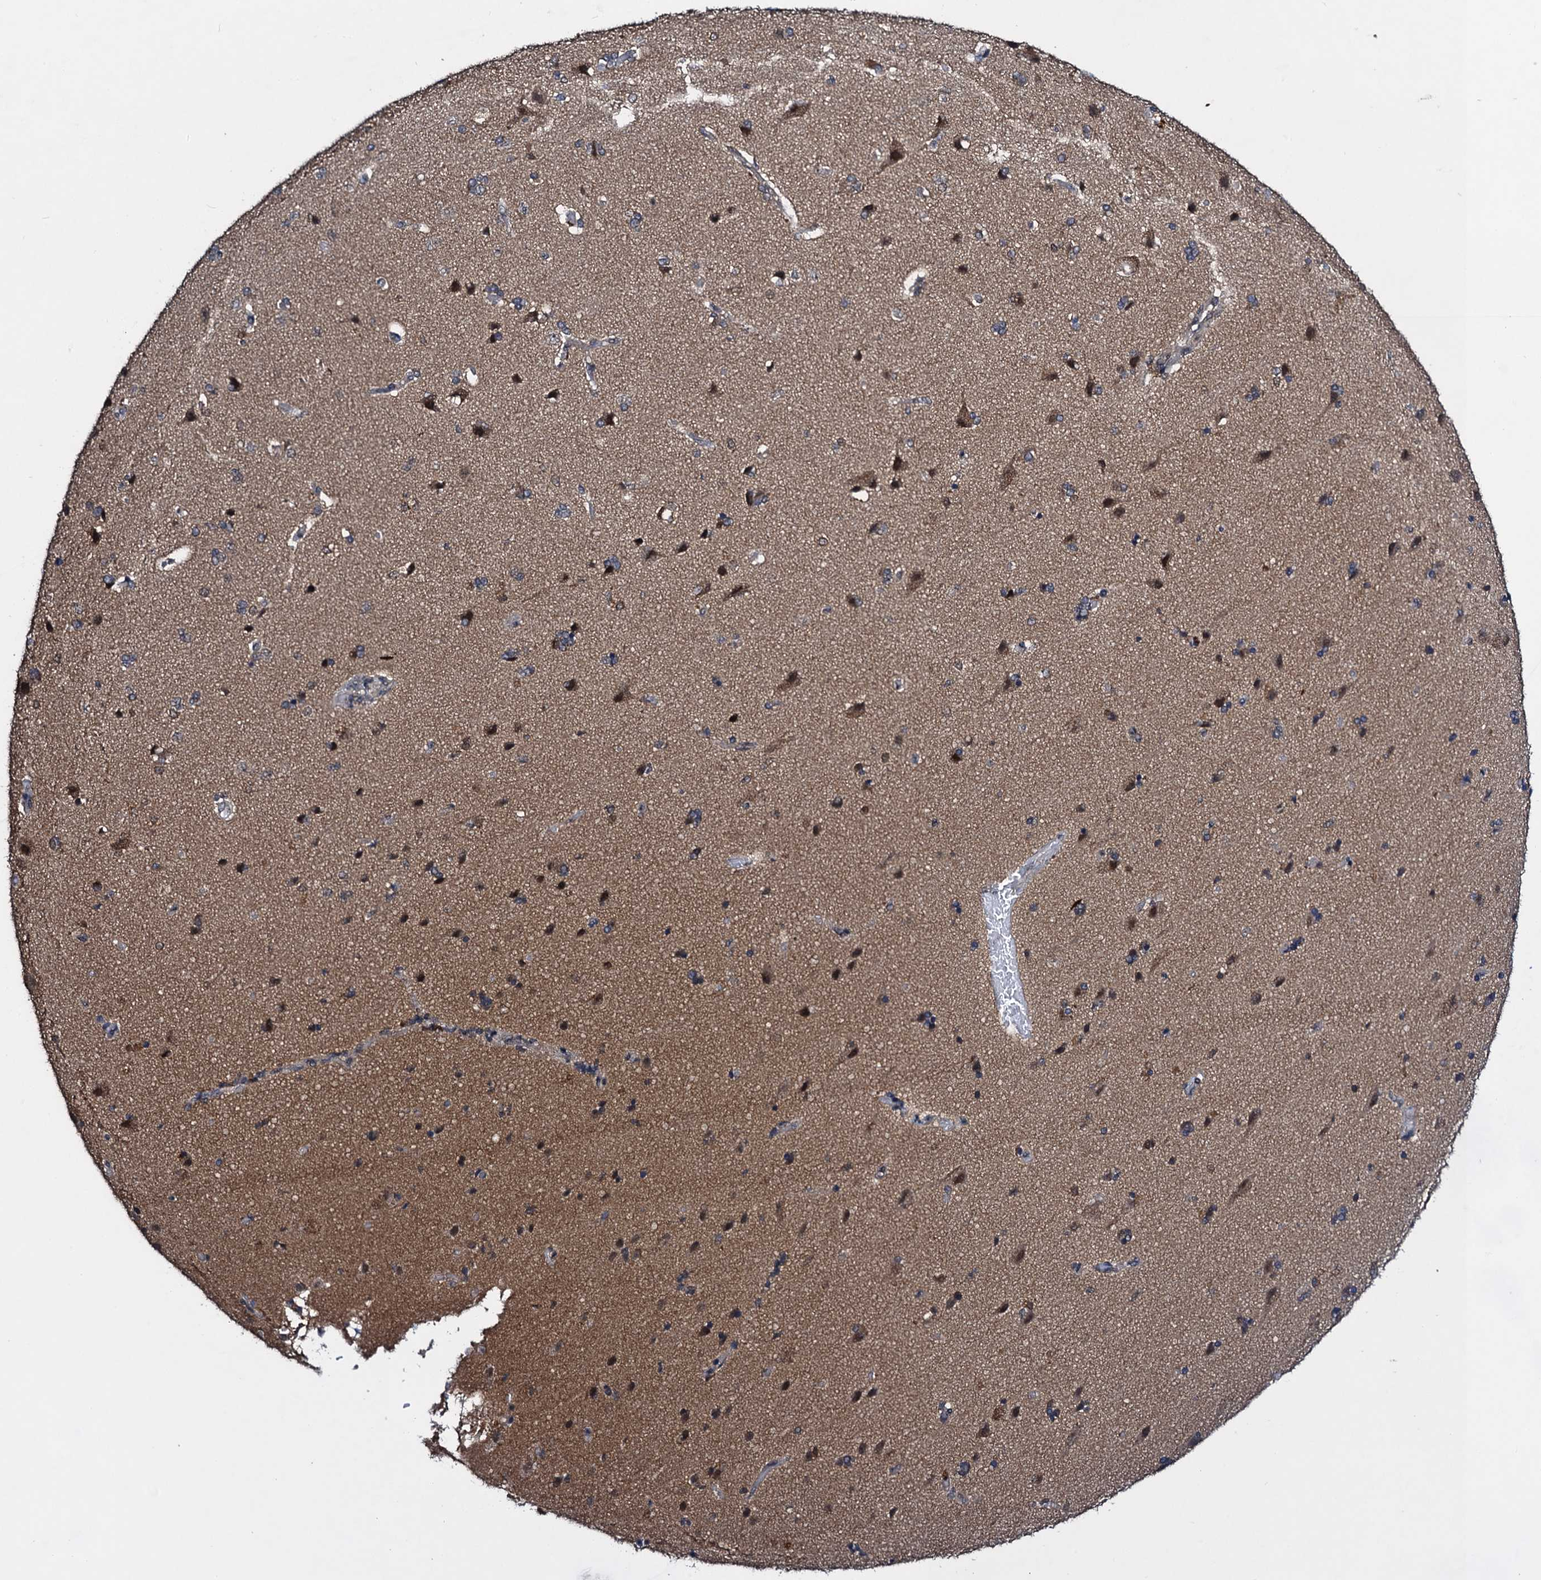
{"staining": {"intensity": "negative", "quantity": "none", "location": "none"}, "tissue": "cerebral cortex", "cell_type": "Endothelial cells", "image_type": "normal", "snomed": [{"axis": "morphology", "description": "Normal tissue, NOS"}, {"axis": "topography", "description": "Cerebral cortex"}], "caption": "Endothelial cells are negative for brown protein staining in normal cerebral cortex. (DAB (3,3'-diaminobenzidine) IHC with hematoxylin counter stain).", "gene": "RNF165", "patient": {"sex": "male", "age": 62}}